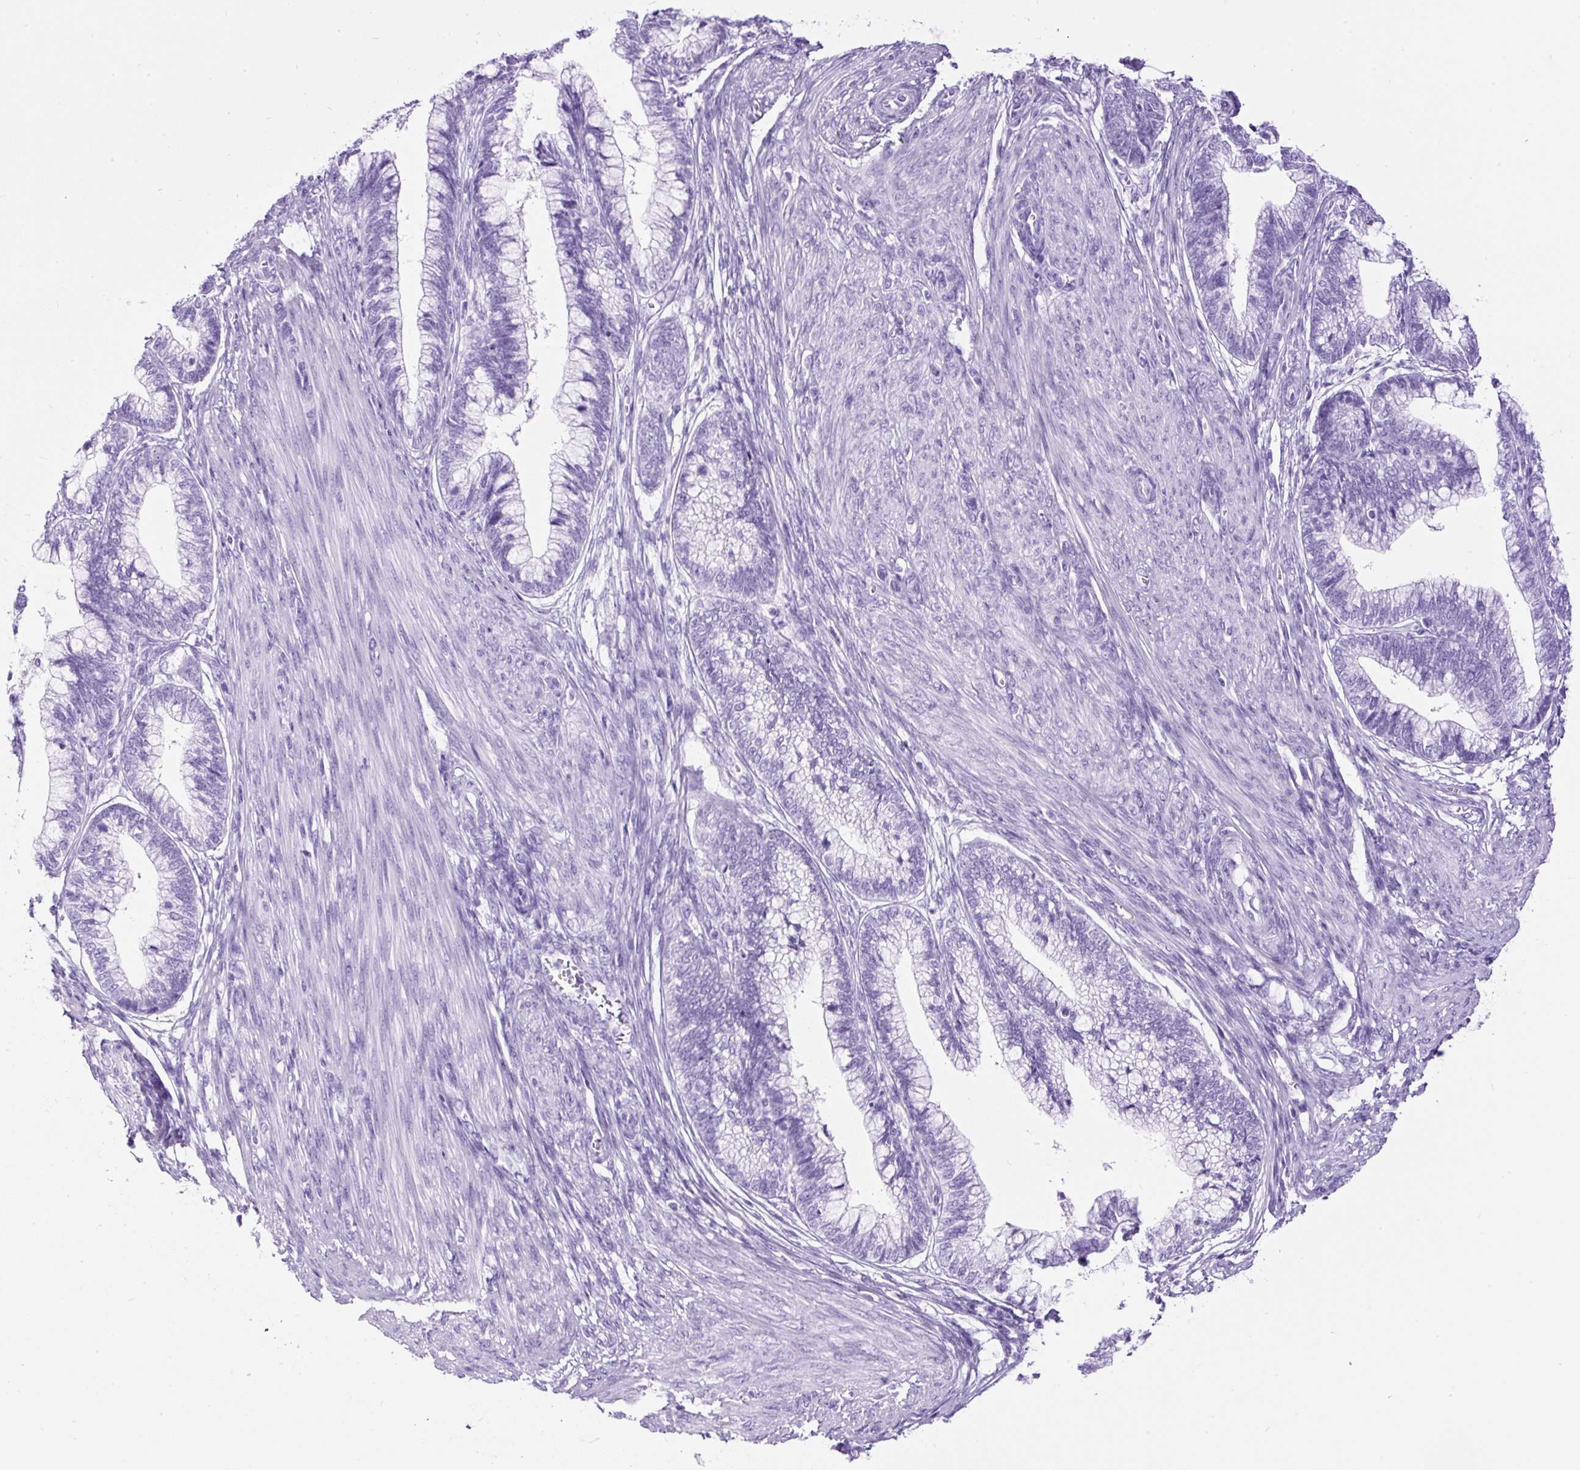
{"staining": {"intensity": "negative", "quantity": "none", "location": "none"}, "tissue": "cervical cancer", "cell_type": "Tumor cells", "image_type": "cancer", "snomed": [{"axis": "morphology", "description": "Adenocarcinoma, NOS"}, {"axis": "topography", "description": "Cervix"}], "caption": "Immunohistochemistry of human cervical adenocarcinoma reveals no staining in tumor cells.", "gene": "CEL", "patient": {"sex": "female", "age": 44}}